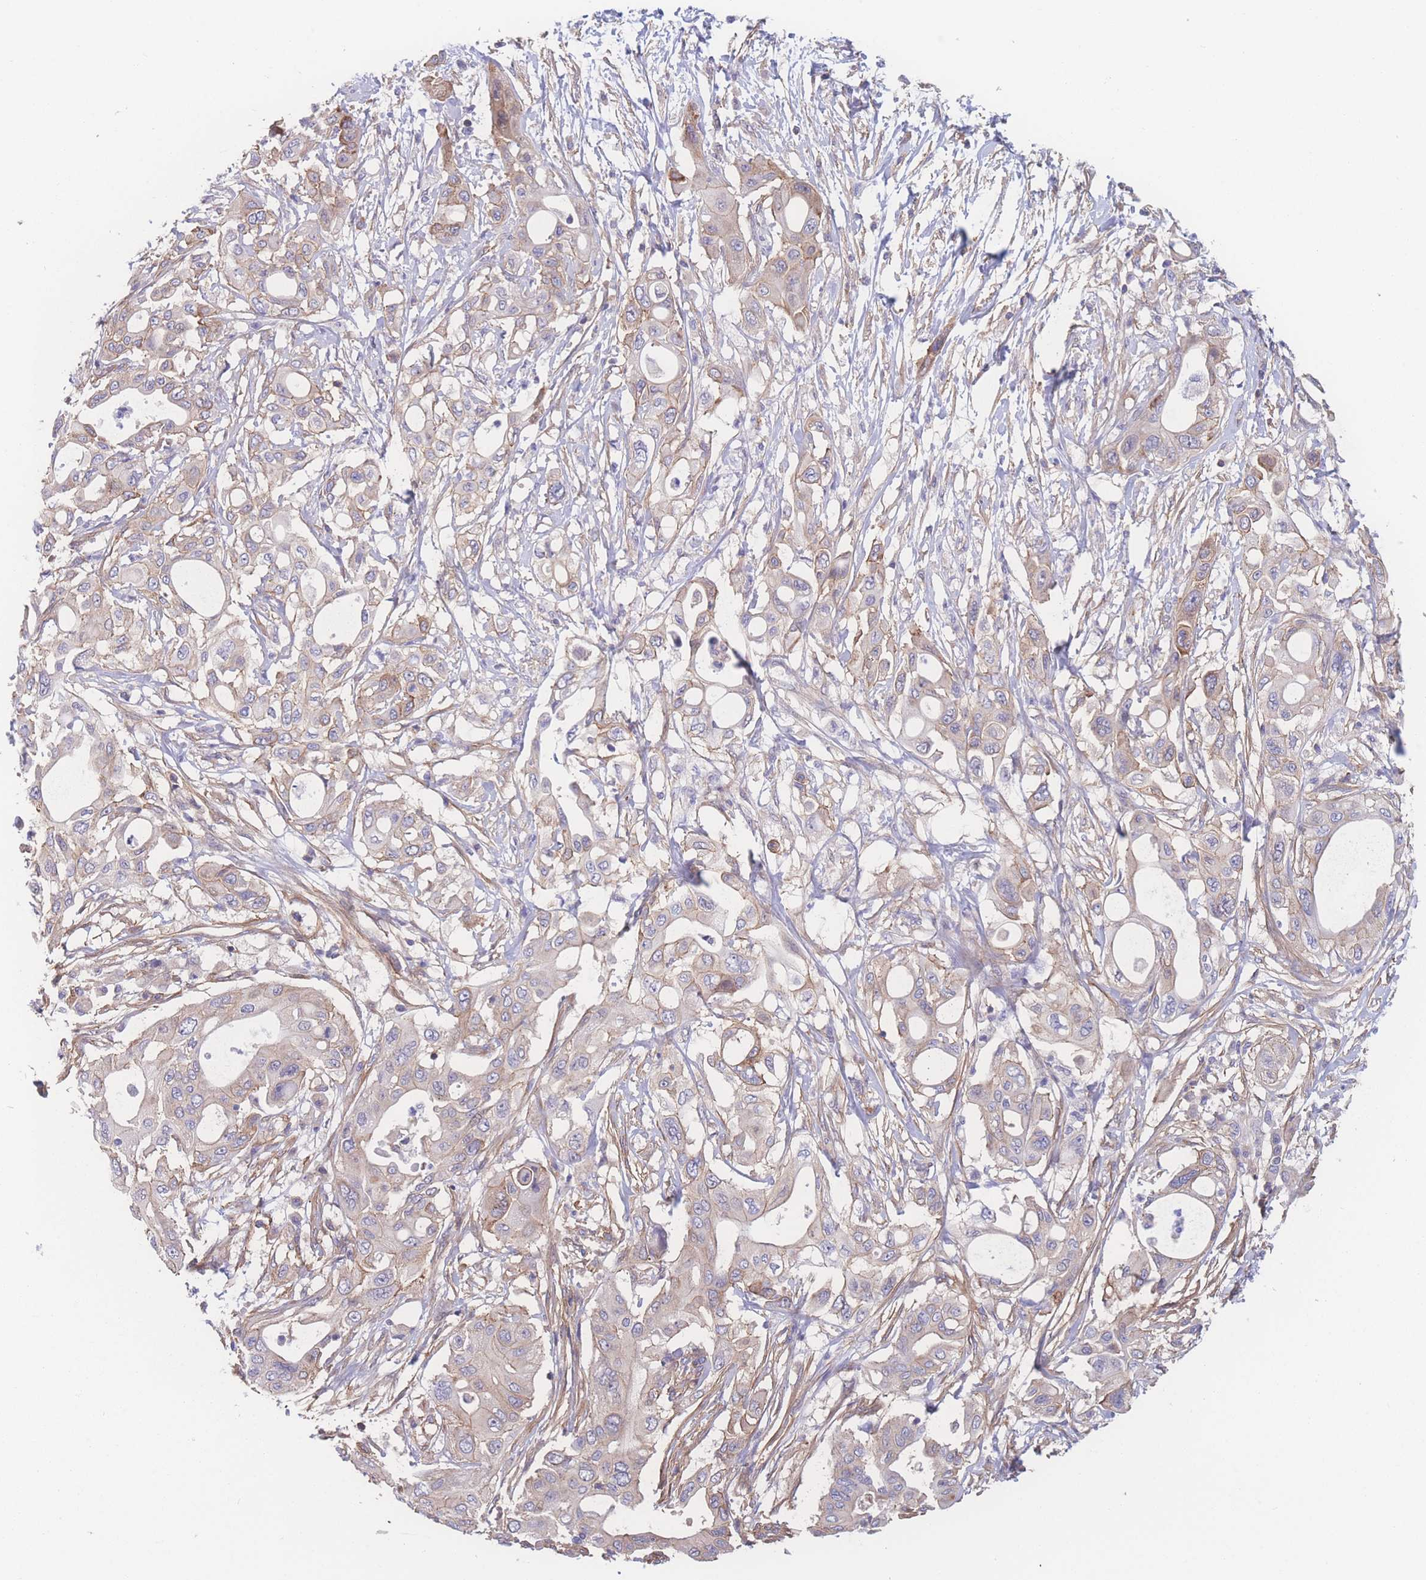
{"staining": {"intensity": "weak", "quantity": "<25%", "location": "cytoplasmic/membranous"}, "tissue": "pancreatic cancer", "cell_type": "Tumor cells", "image_type": "cancer", "snomed": [{"axis": "morphology", "description": "Adenocarcinoma, NOS"}, {"axis": "topography", "description": "Pancreas"}], "caption": "Immunohistochemistry (IHC) micrograph of neoplastic tissue: human pancreatic cancer stained with DAB (3,3'-diaminobenzidine) demonstrates no significant protein expression in tumor cells.", "gene": "CFAP97", "patient": {"sex": "male", "age": 68}}